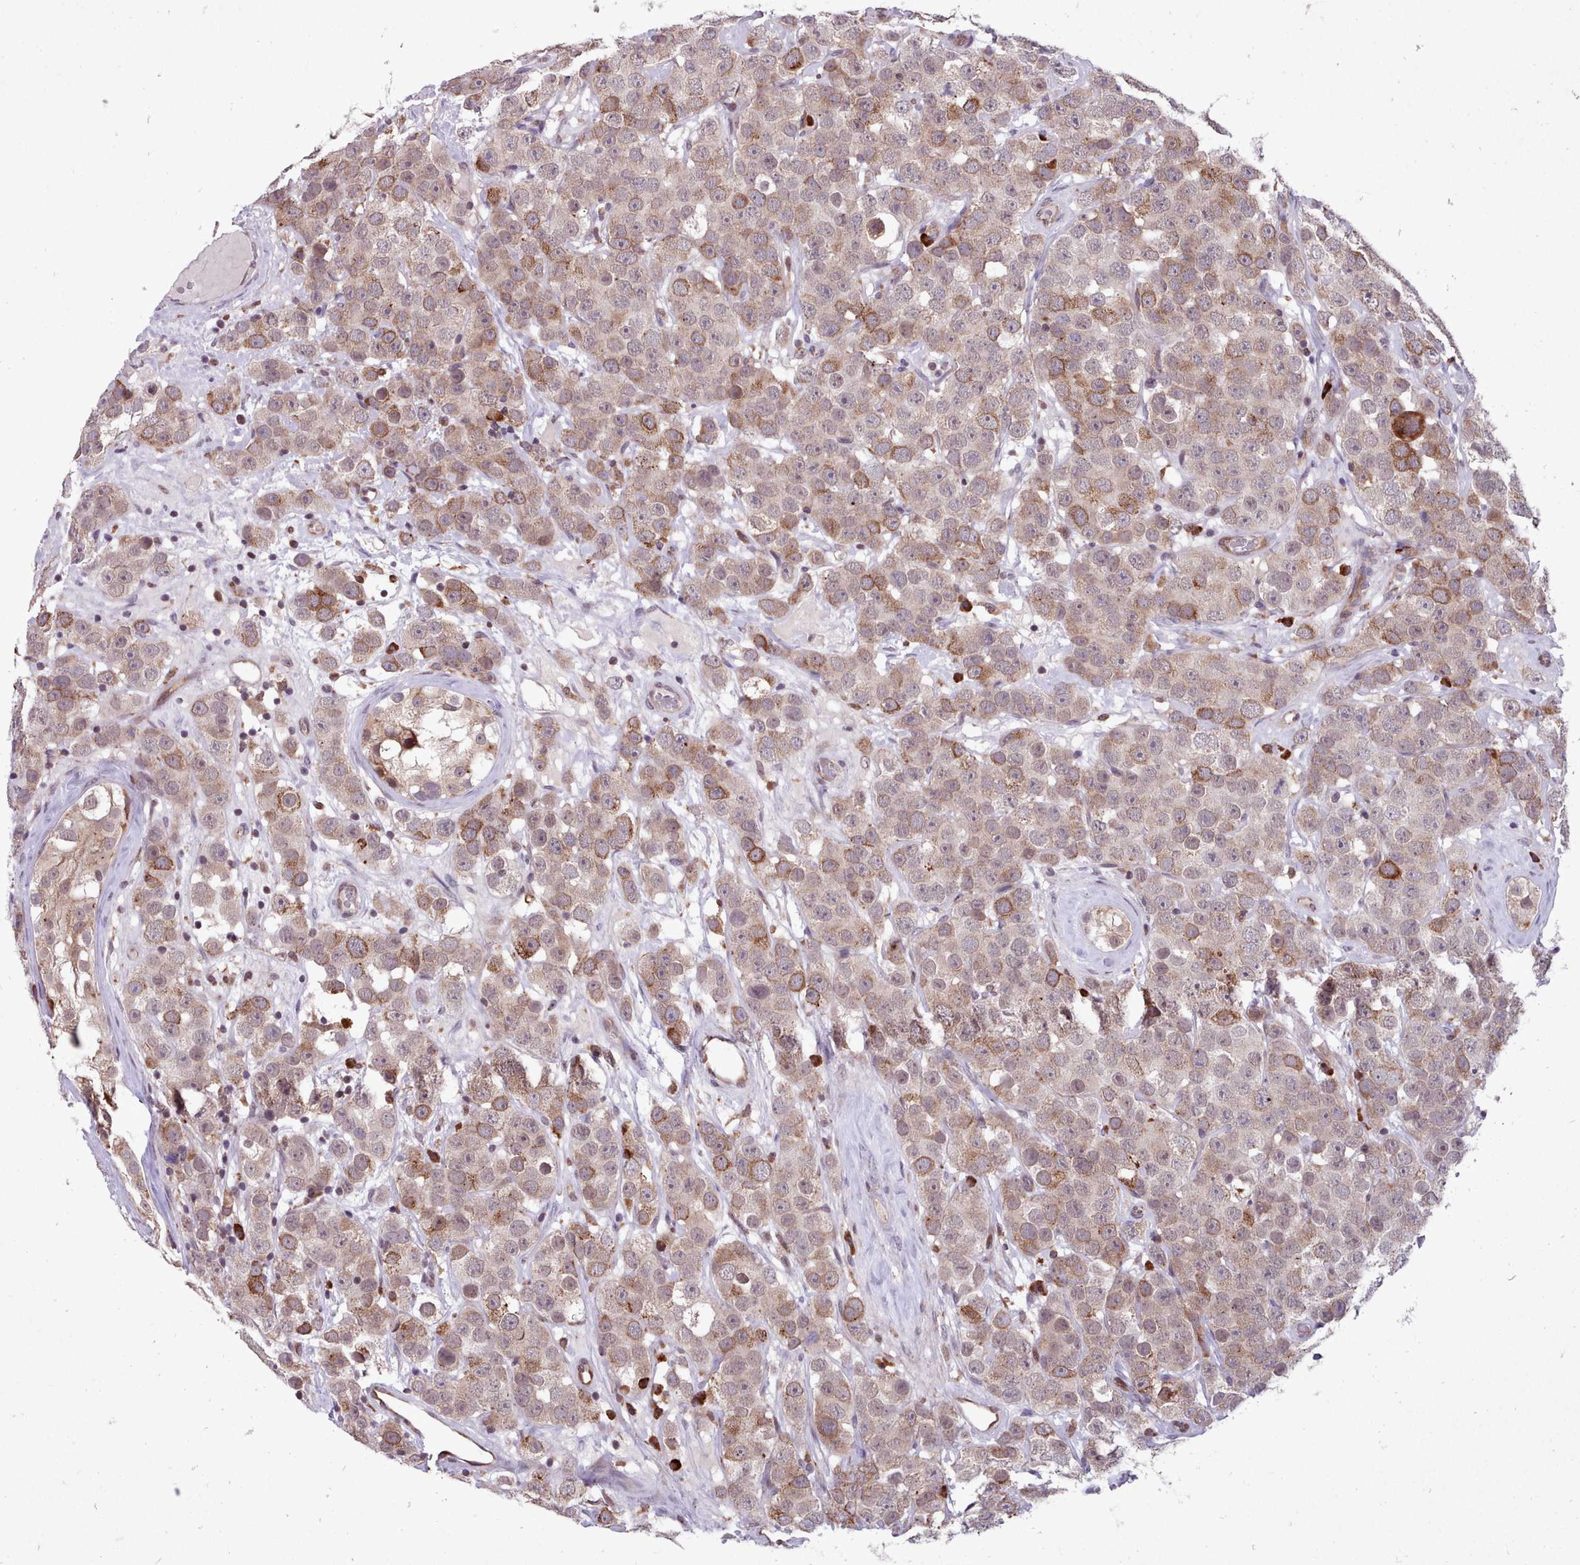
{"staining": {"intensity": "moderate", "quantity": "<25%", "location": "cytoplasmic/membranous"}, "tissue": "testis cancer", "cell_type": "Tumor cells", "image_type": "cancer", "snomed": [{"axis": "morphology", "description": "Seminoma, NOS"}, {"axis": "topography", "description": "Testis"}], "caption": "Seminoma (testis) was stained to show a protein in brown. There is low levels of moderate cytoplasmic/membranous positivity in about <25% of tumor cells.", "gene": "TTLL3", "patient": {"sex": "male", "age": 28}}